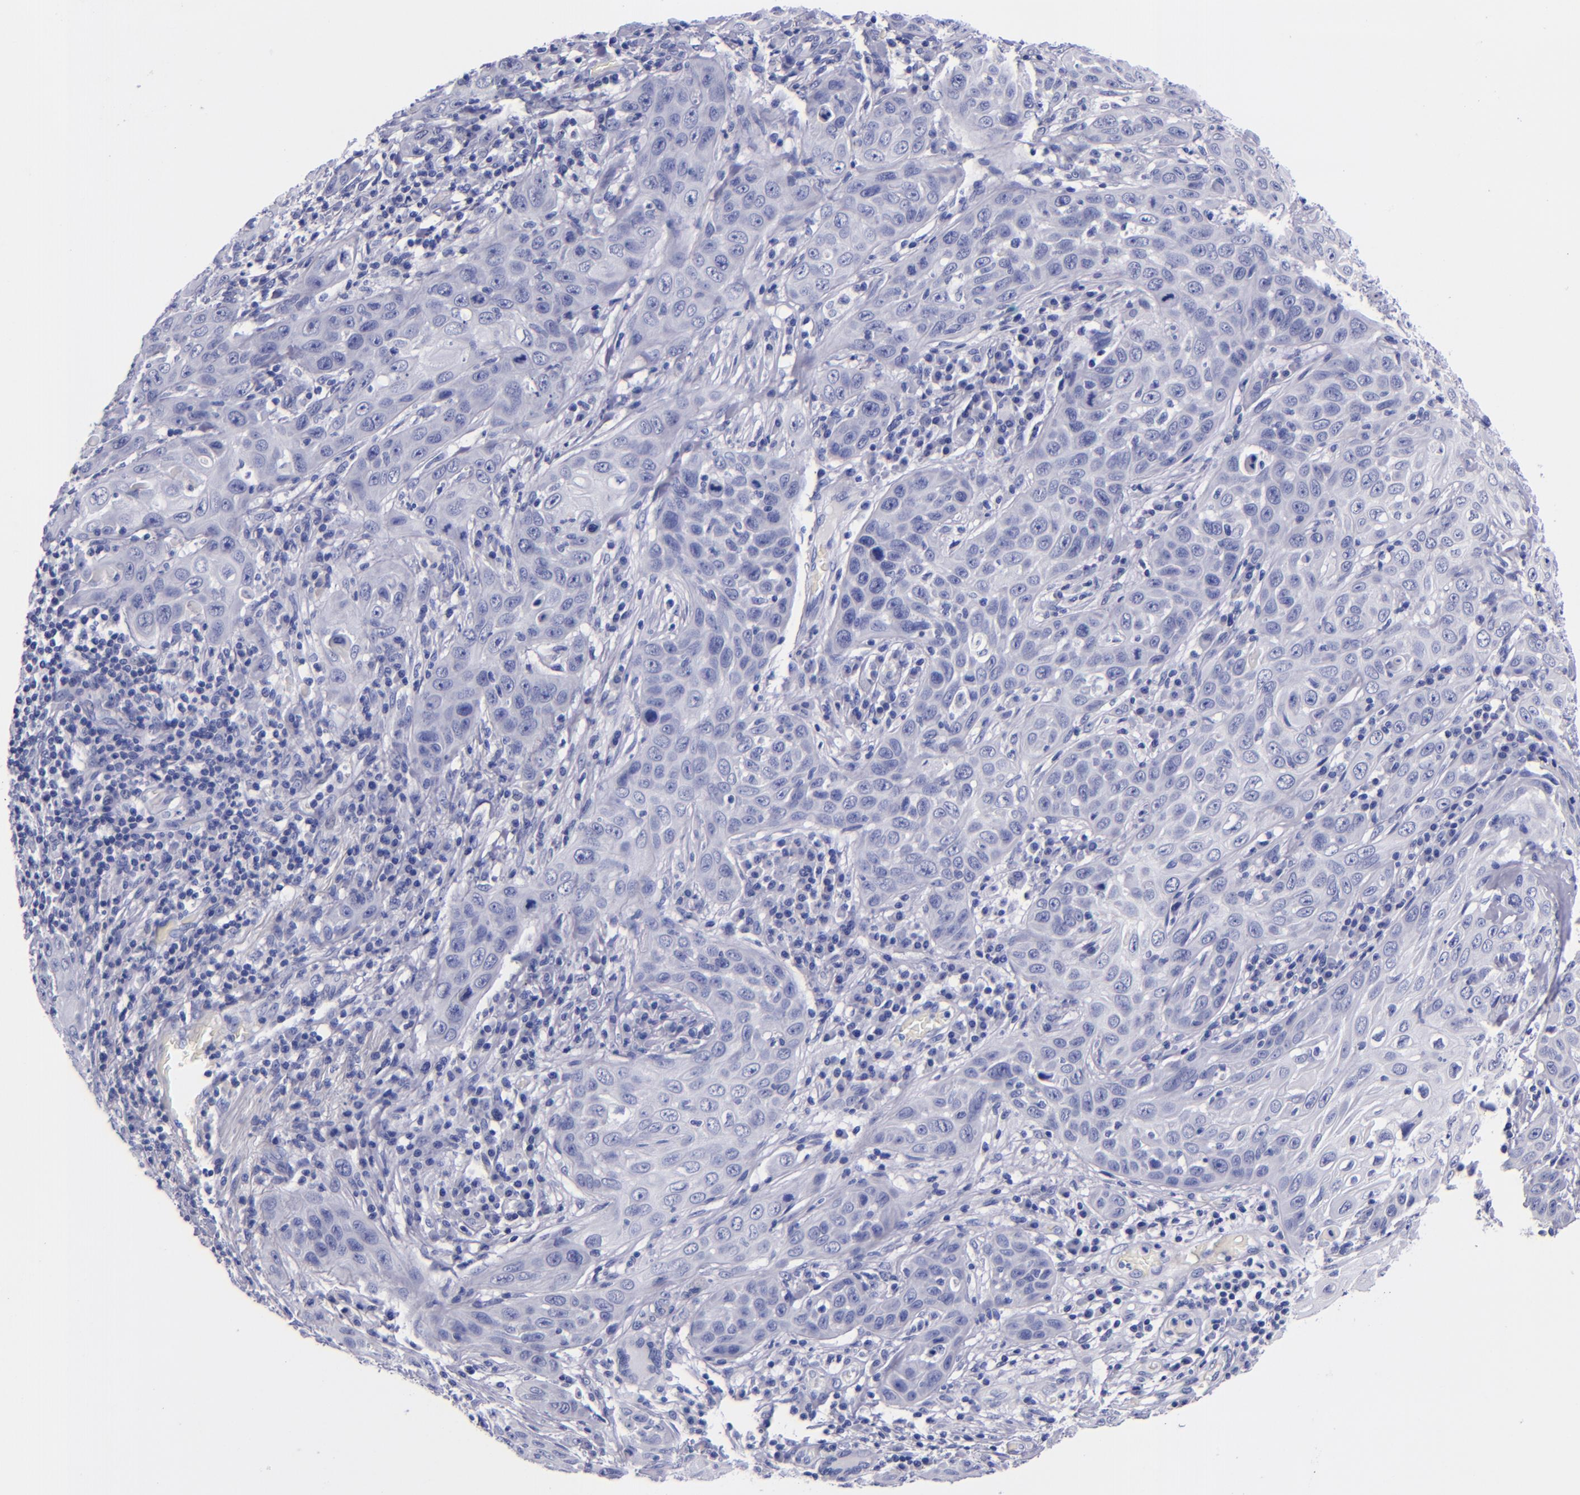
{"staining": {"intensity": "negative", "quantity": "none", "location": "none"}, "tissue": "skin cancer", "cell_type": "Tumor cells", "image_type": "cancer", "snomed": [{"axis": "morphology", "description": "Squamous cell carcinoma, NOS"}, {"axis": "topography", "description": "Skin"}], "caption": "This is an immunohistochemistry histopathology image of human skin cancer. There is no staining in tumor cells.", "gene": "SV2A", "patient": {"sex": "male", "age": 84}}